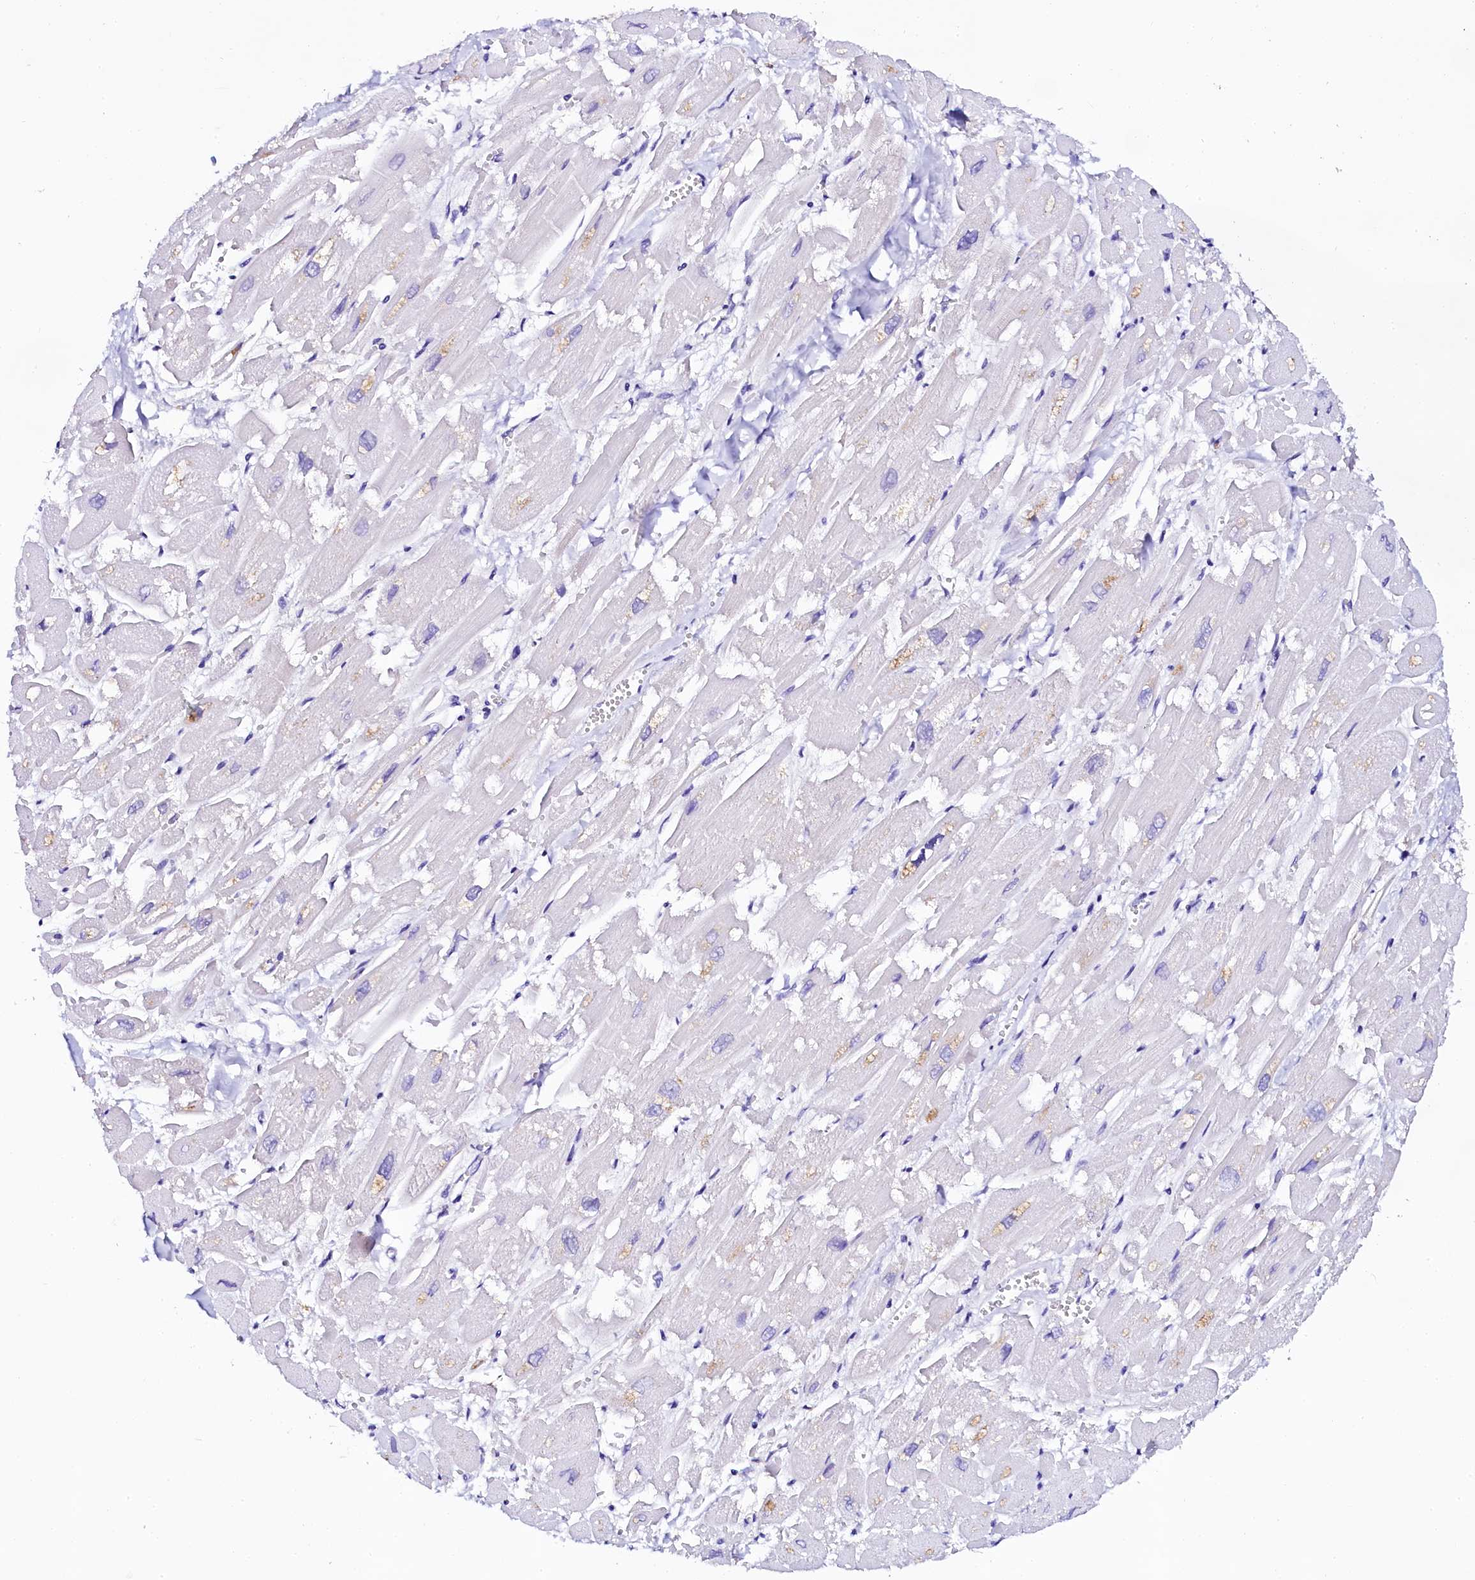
{"staining": {"intensity": "negative", "quantity": "none", "location": "none"}, "tissue": "heart muscle", "cell_type": "Cardiomyocytes", "image_type": "normal", "snomed": [{"axis": "morphology", "description": "Normal tissue, NOS"}, {"axis": "topography", "description": "Heart"}], "caption": "DAB (3,3'-diaminobenzidine) immunohistochemical staining of benign heart muscle shows no significant staining in cardiomyocytes.", "gene": "SORD", "patient": {"sex": "male", "age": 54}}